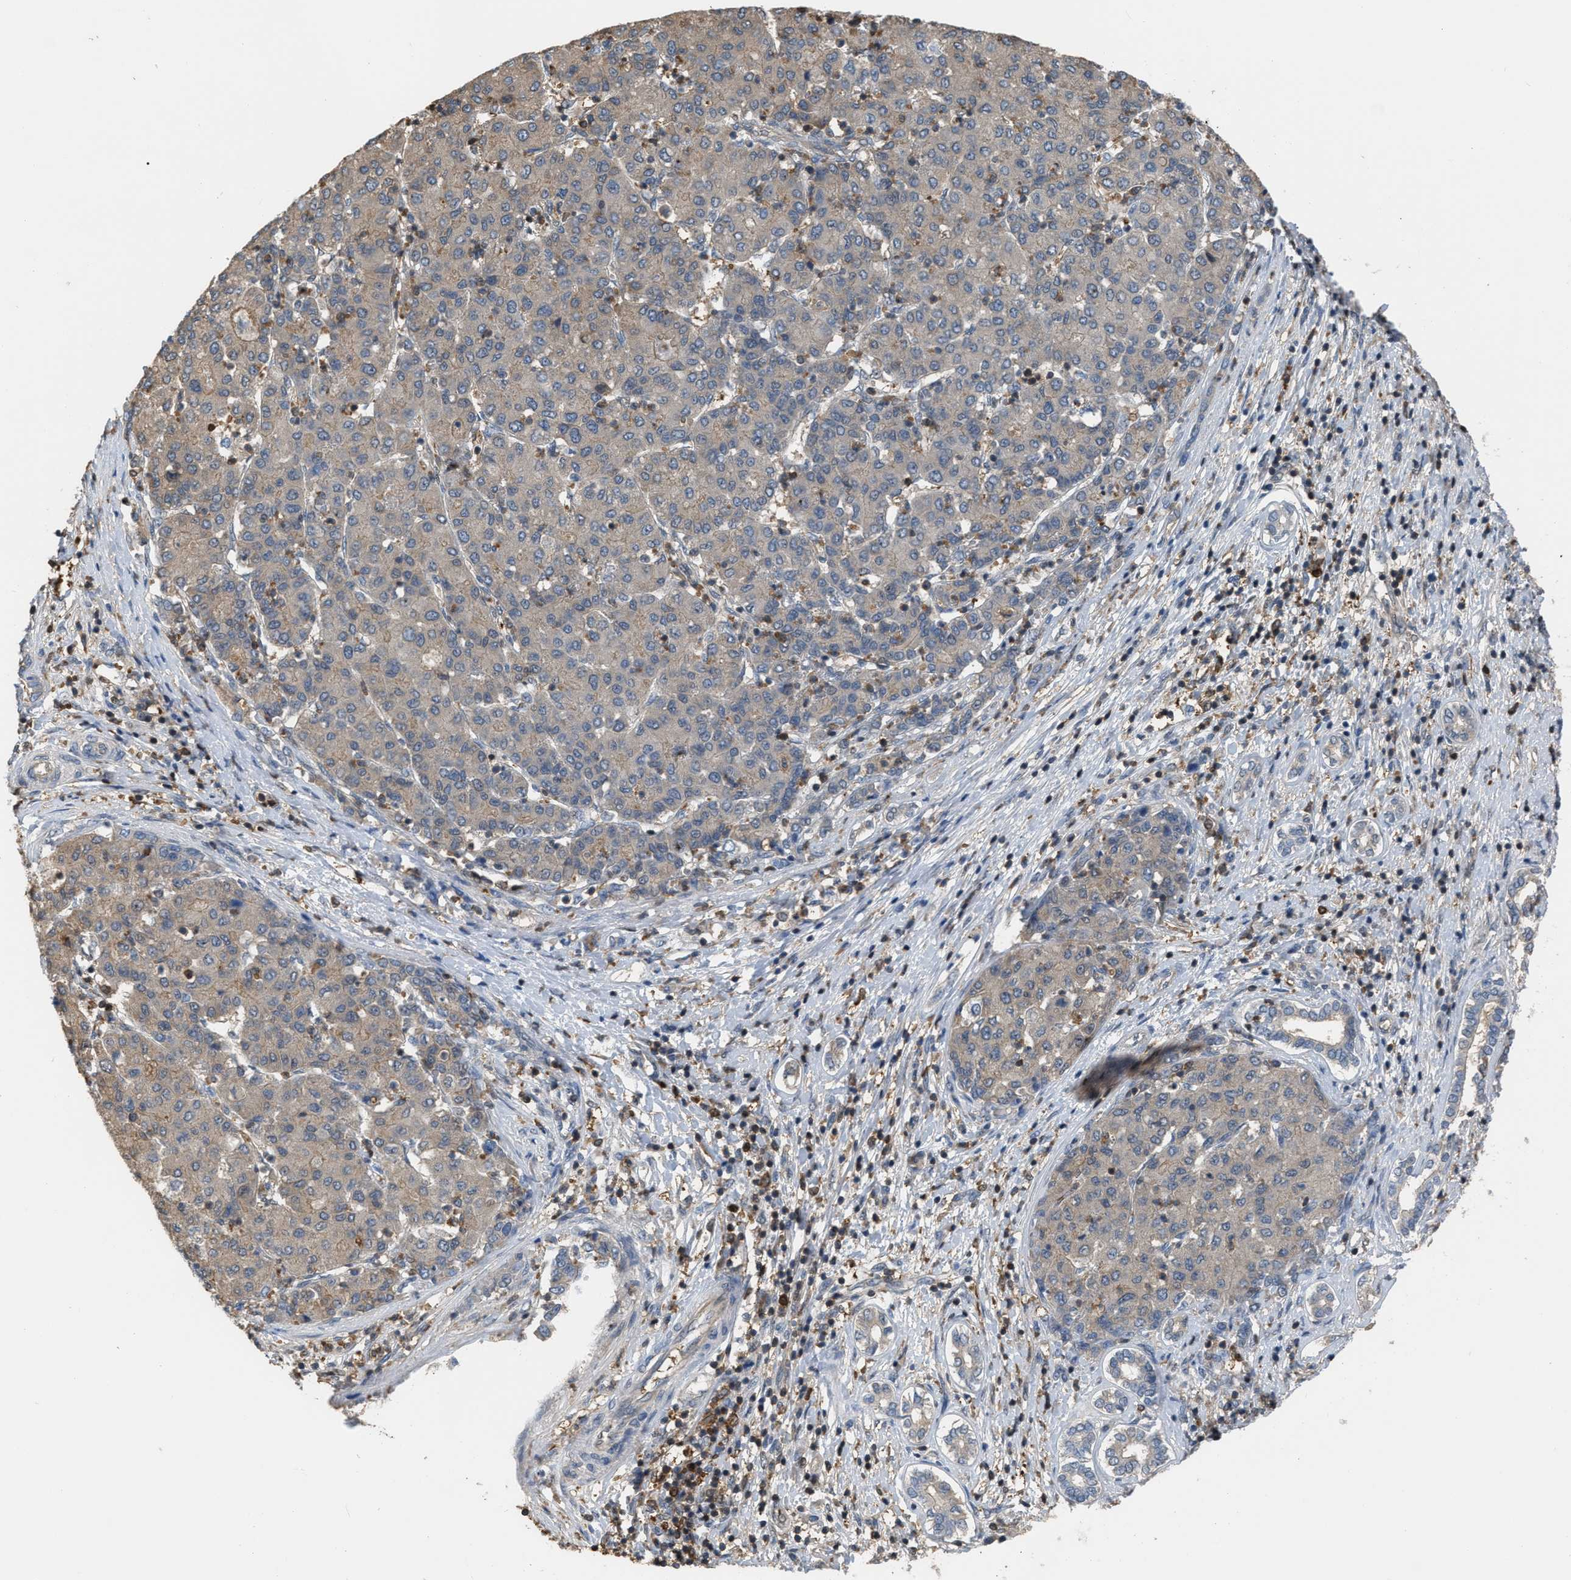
{"staining": {"intensity": "weak", "quantity": "25%-75%", "location": "cytoplasmic/membranous"}, "tissue": "liver cancer", "cell_type": "Tumor cells", "image_type": "cancer", "snomed": [{"axis": "morphology", "description": "Carcinoma, Hepatocellular, NOS"}, {"axis": "topography", "description": "Liver"}], "caption": "A photomicrograph of human hepatocellular carcinoma (liver) stained for a protein demonstrates weak cytoplasmic/membranous brown staining in tumor cells. Using DAB (brown) and hematoxylin (blue) stains, captured at high magnification using brightfield microscopy.", "gene": "MTPN", "patient": {"sex": "male", "age": 65}}